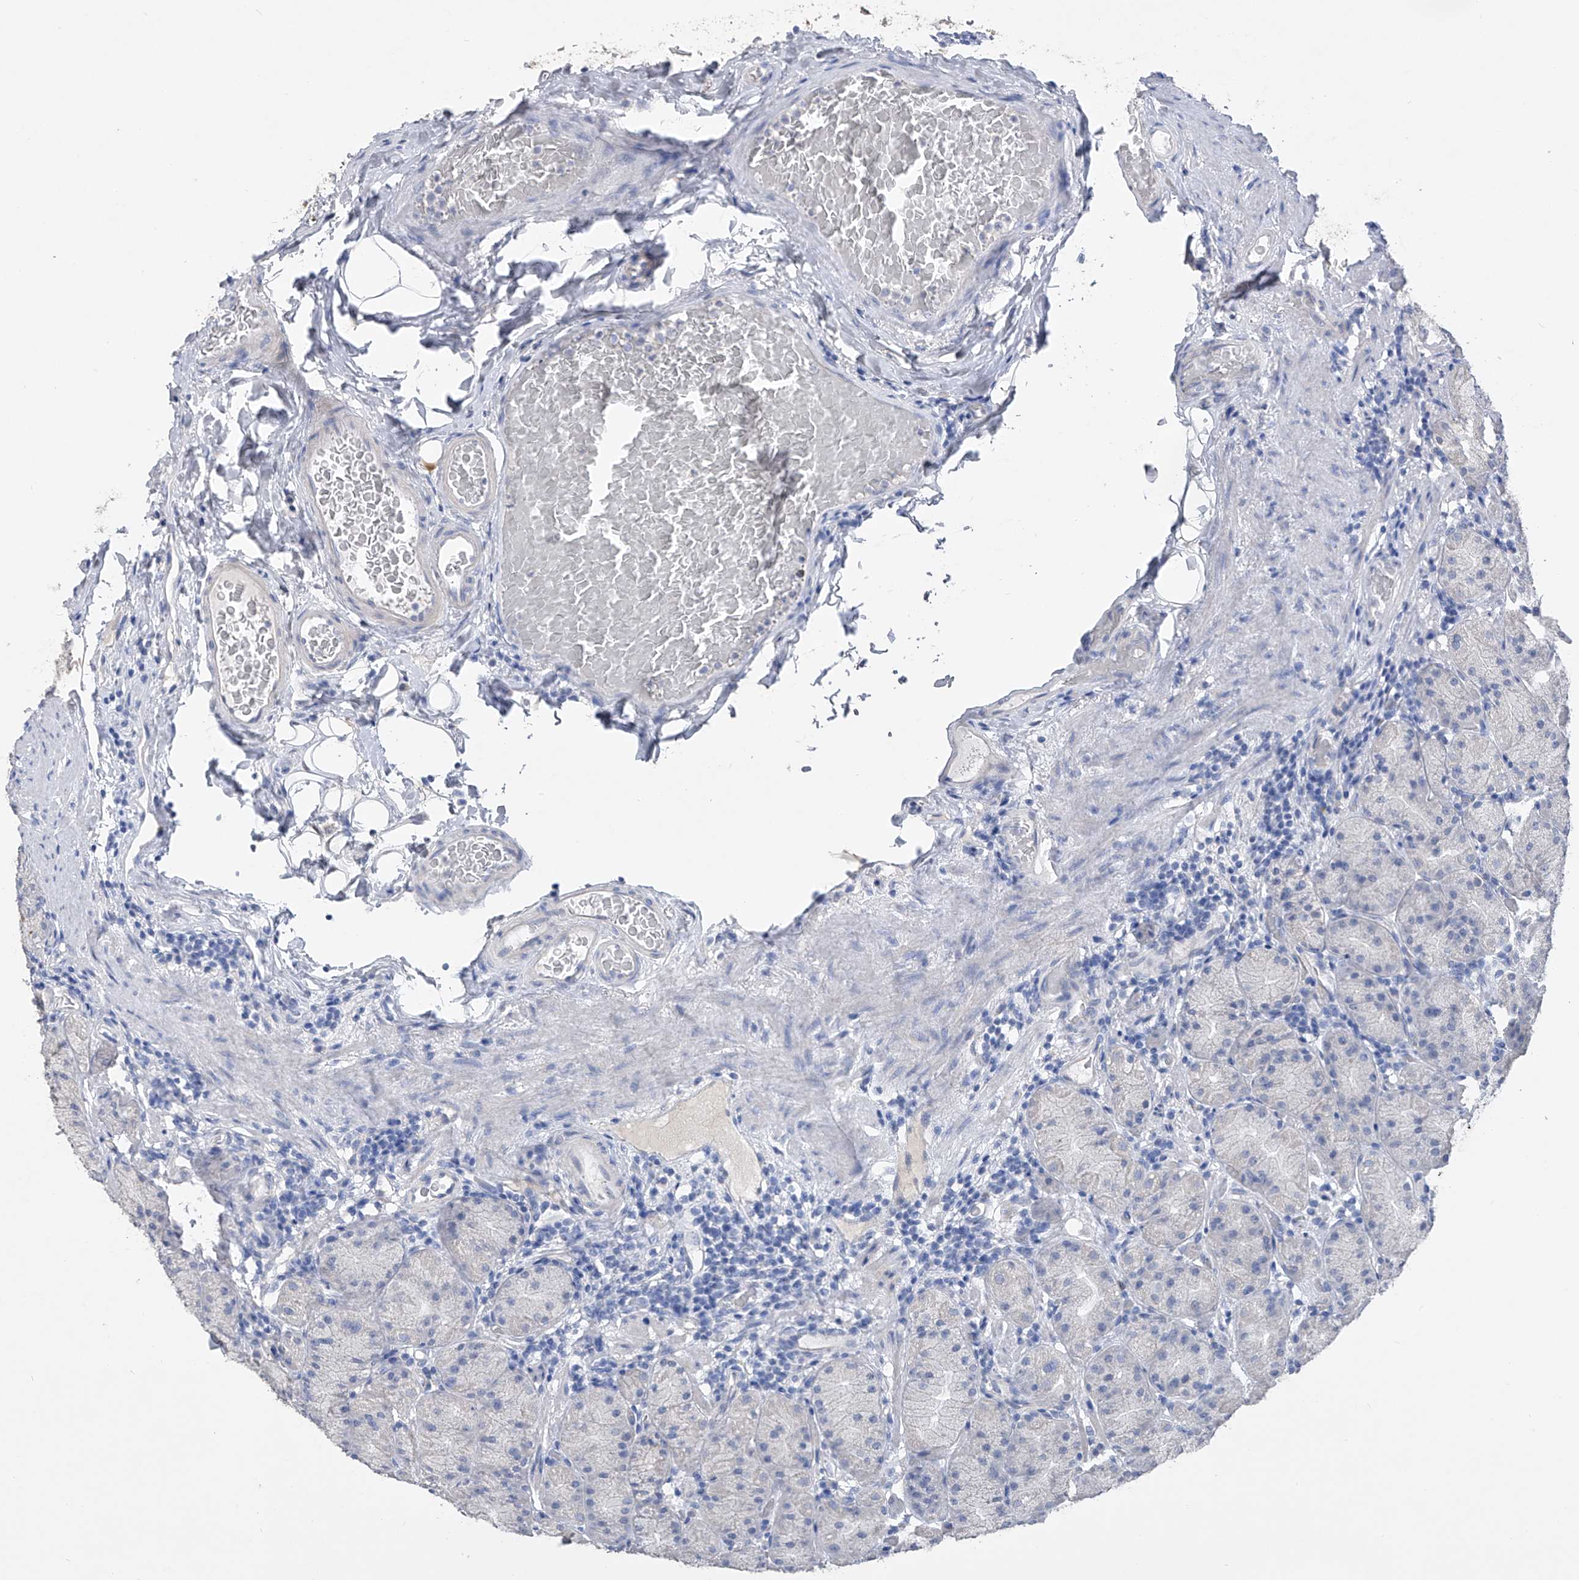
{"staining": {"intensity": "negative", "quantity": "none", "location": "none"}, "tissue": "stomach", "cell_type": "Glandular cells", "image_type": "normal", "snomed": [{"axis": "morphology", "description": "Normal tissue, NOS"}, {"axis": "topography", "description": "Stomach, upper"}], "caption": "This is an immunohistochemistry (IHC) histopathology image of normal human stomach. There is no positivity in glandular cells.", "gene": "ADRA1A", "patient": {"sex": "male", "age": 68}}